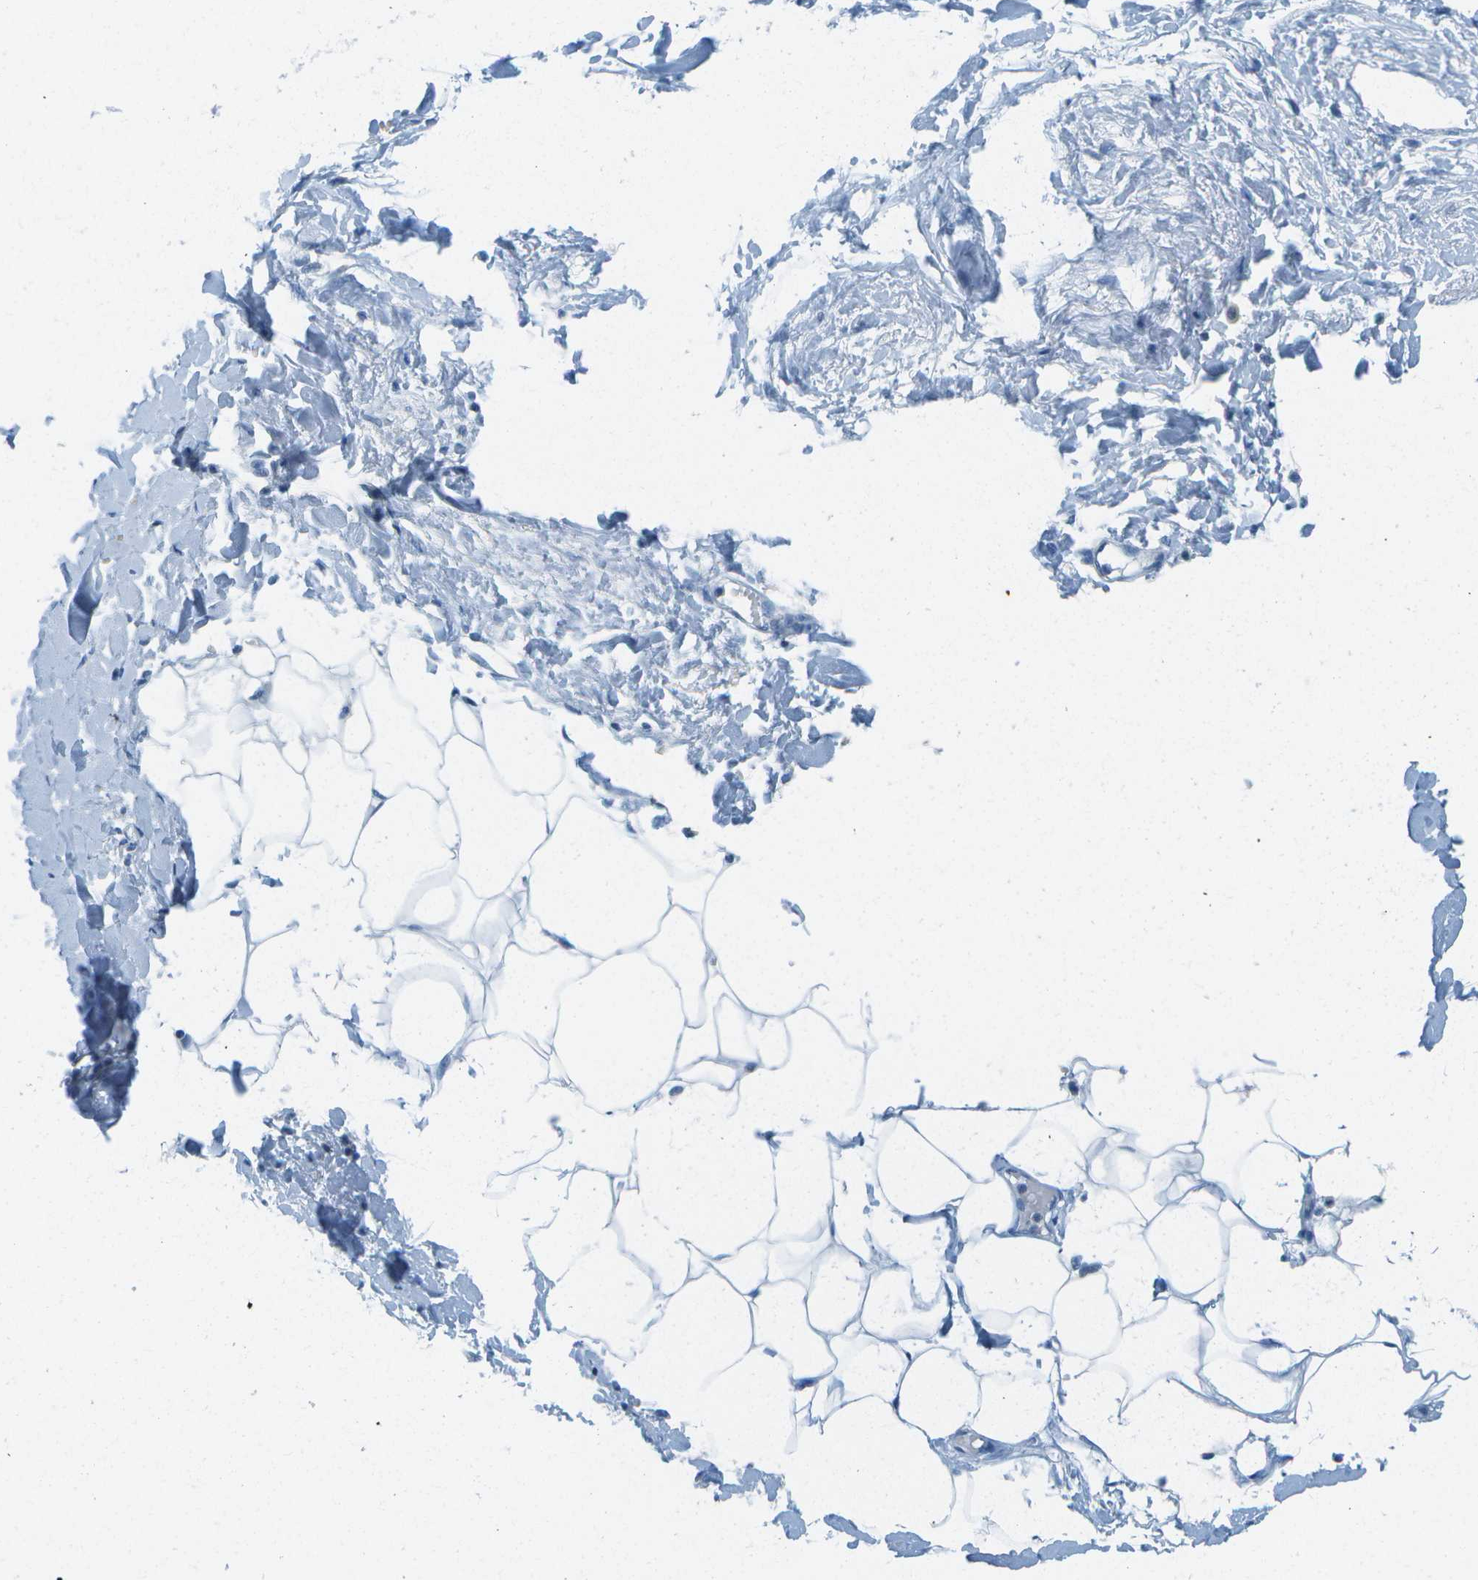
{"staining": {"intensity": "negative", "quantity": "none", "location": "none"}, "tissue": "adipose tissue", "cell_type": "Adipocytes", "image_type": "normal", "snomed": [{"axis": "morphology", "description": "Normal tissue, NOS"}, {"axis": "topography", "description": "Soft tissue"}, {"axis": "topography", "description": "Vascular tissue"}], "caption": "Adipose tissue was stained to show a protein in brown. There is no significant staining in adipocytes. The staining was performed using DAB (3,3'-diaminobenzidine) to visualize the protein expression in brown, while the nuclei were stained in blue with hematoxylin (Magnification: 20x).", "gene": "CDHR2", "patient": {"sex": "female", "age": 35}}